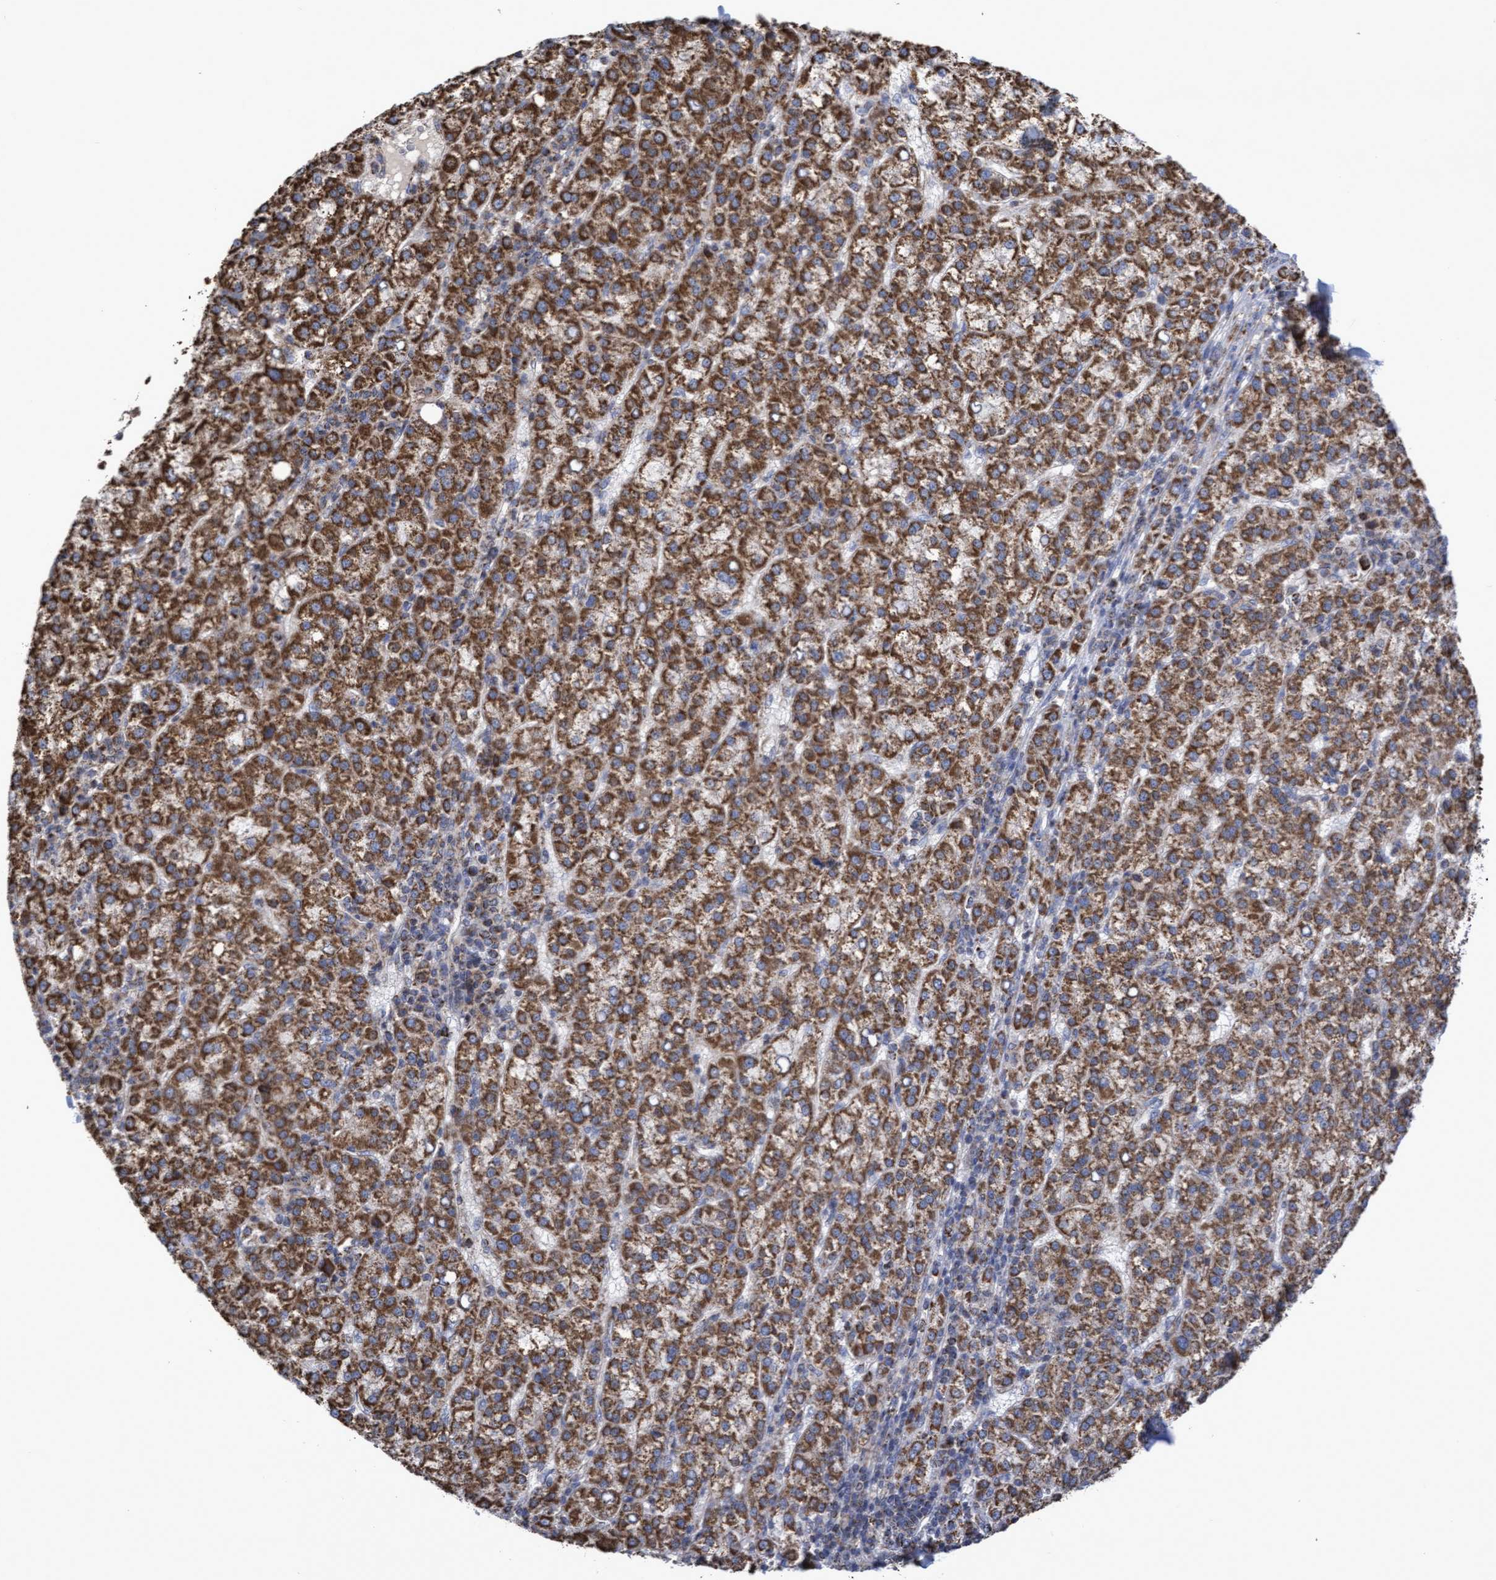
{"staining": {"intensity": "strong", "quantity": ">75%", "location": "cytoplasmic/membranous"}, "tissue": "liver cancer", "cell_type": "Tumor cells", "image_type": "cancer", "snomed": [{"axis": "morphology", "description": "Carcinoma, Hepatocellular, NOS"}, {"axis": "topography", "description": "Liver"}], "caption": "Protein expression analysis of liver hepatocellular carcinoma exhibits strong cytoplasmic/membranous expression in approximately >75% of tumor cells. (IHC, brightfield microscopy, high magnification).", "gene": "COBL", "patient": {"sex": "female", "age": 58}}